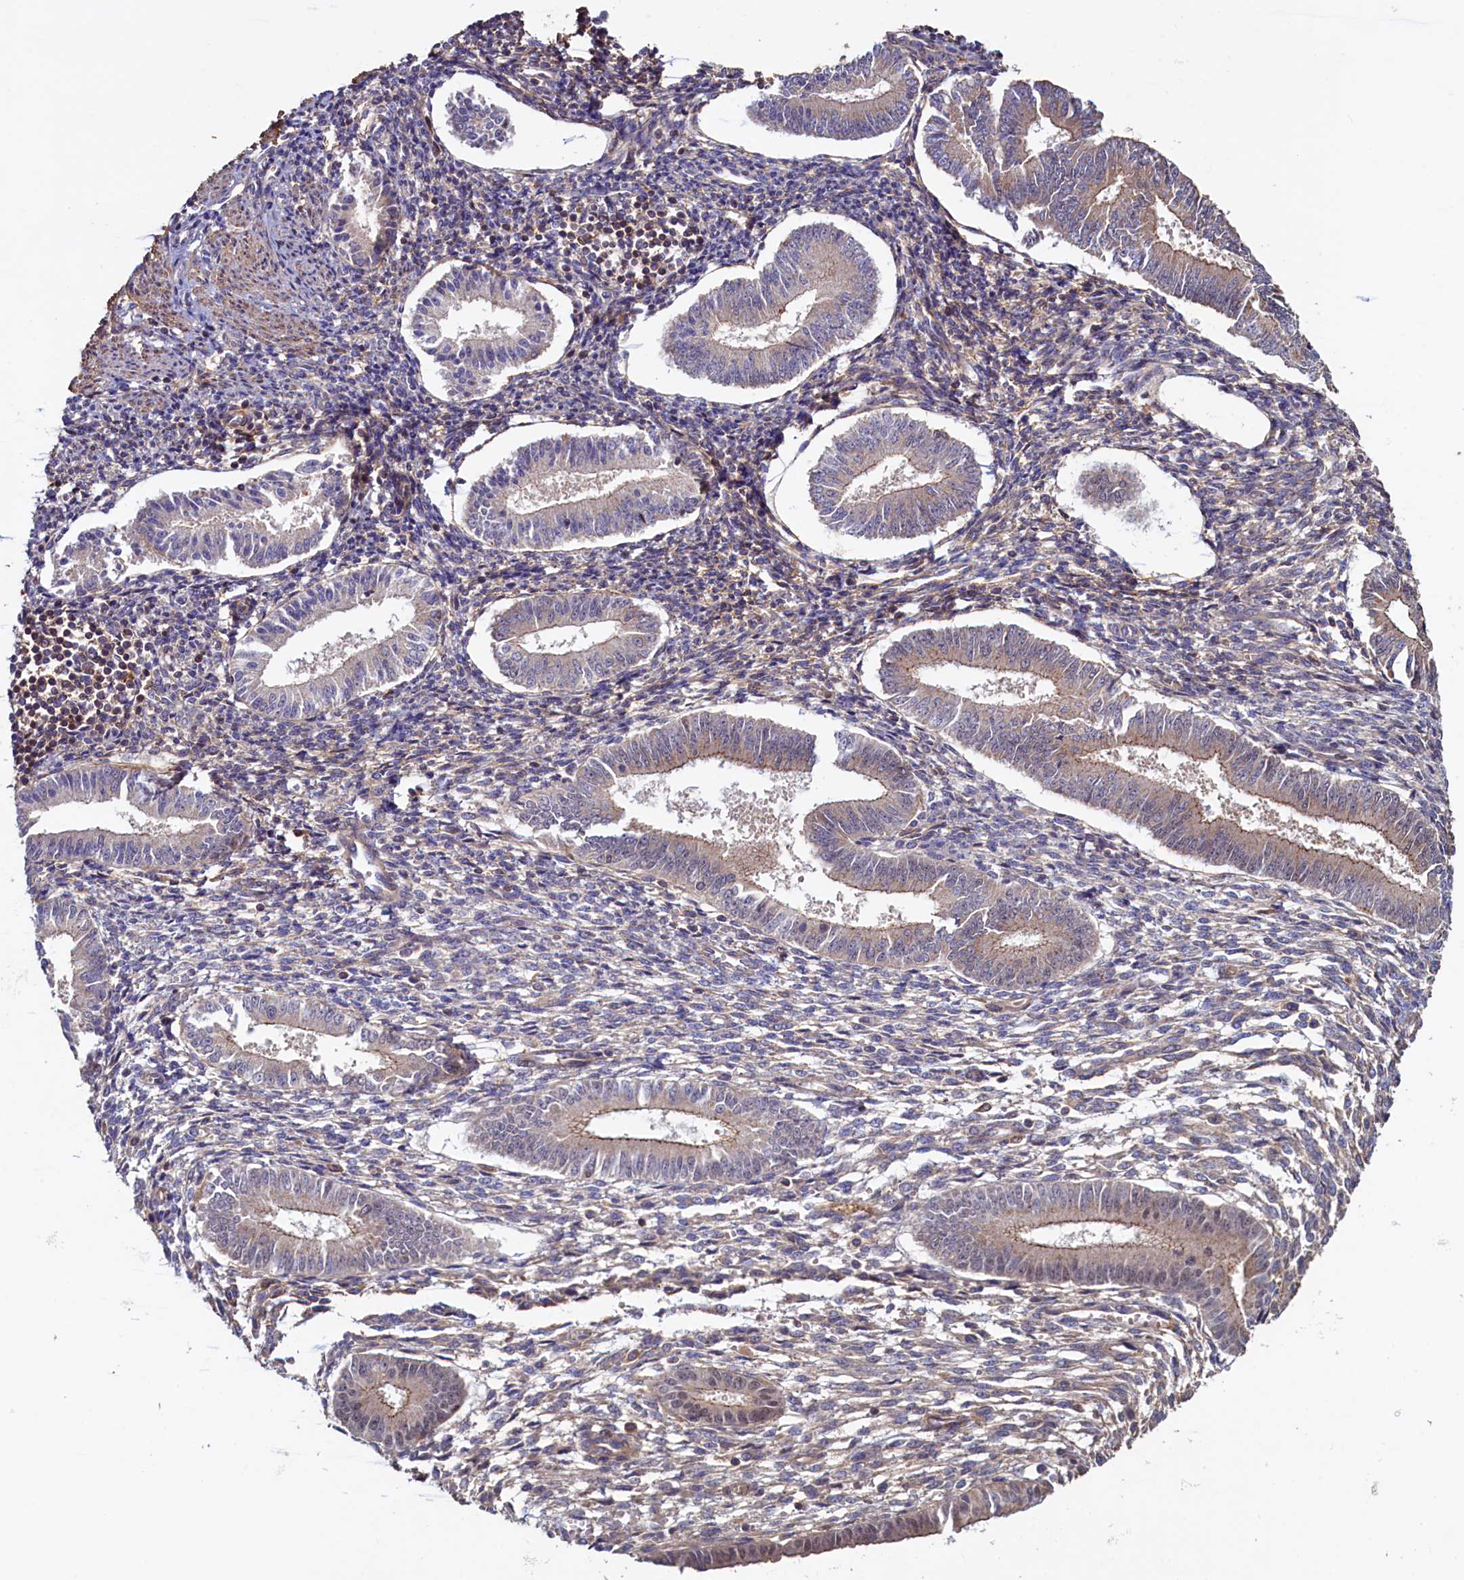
{"staining": {"intensity": "negative", "quantity": "none", "location": "none"}, "tissue": "endometrium", "cell_type": "Cells in endometrial stroma", "image_type": "normal", "snomed": [{"axis": "morphology", "description": "Normal tissue, NOS"}, {"axis": "topography", "description": "Uterus"}, {"axis": "topography", "description": "Endometrium"}], "caption": "Protein analysis of unremarkable endometrium exhibits no significant positivity in cells in endometrial stroma.", "gene": "DUOXA1", "patient": {"sex": "female", "age": 48}}